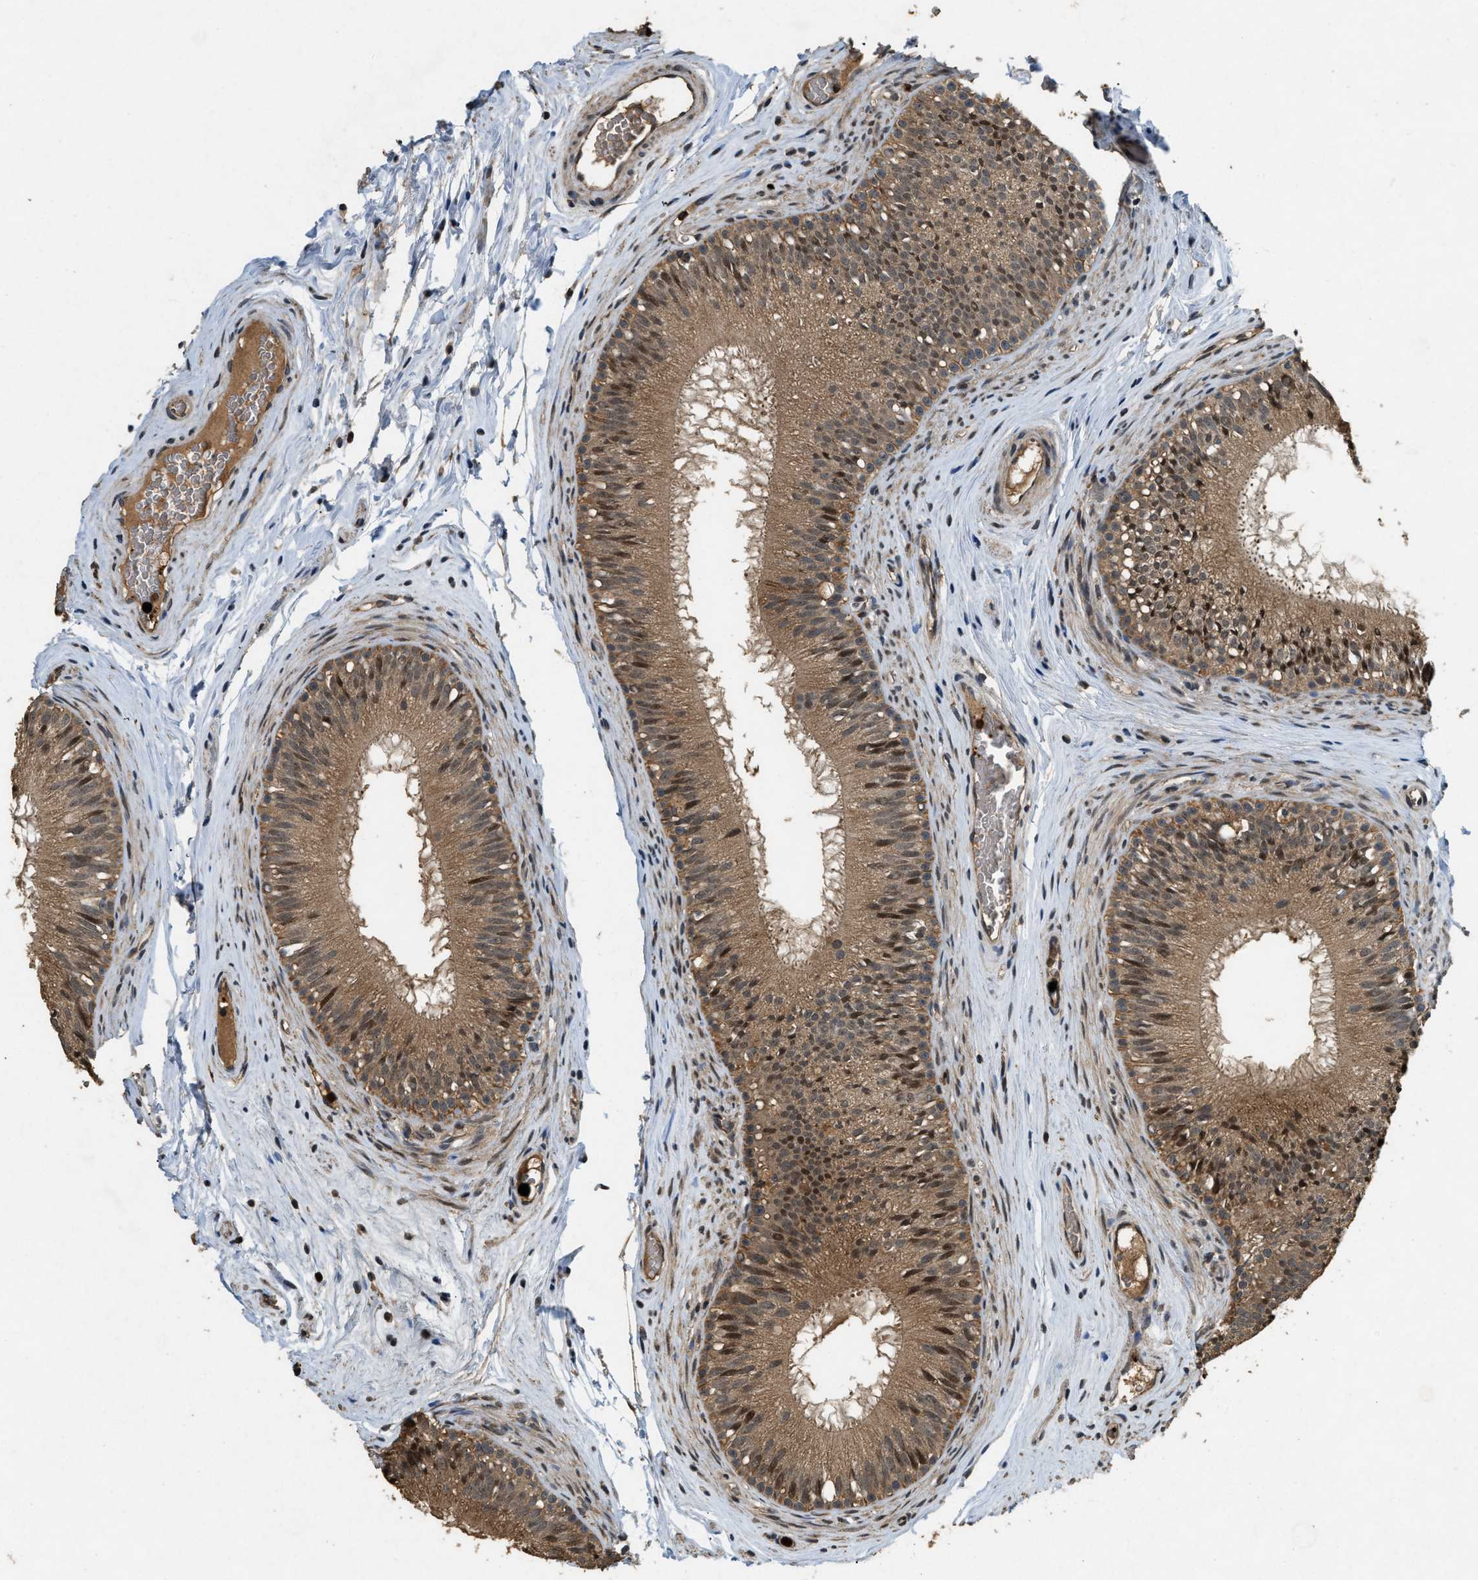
{"staining": {"intensity": "moderate", "quantity": ">75%", "location": "cytoplasmic/membranous,nuclear"}, "tissue": "epididymis", "cell_type": "Glandular cells", "image_type": "normal", "snomed": [{"axis": "morphology", "description": "Normal tissue, NOS"}, {"axis": "topography", "description": "Testis"}, {"axis": "topography", "description": "Epididymis"}], "caption": "The photomicrograph exhibits immunohistochemical staining of unremarkable epididymis. There is moderate cytoplasmic/membranous,nuclear staining is appreciated in about >75% of glandular cells.", "gene": "RNF141", "patient": {"sex": "male", "age": 36}}